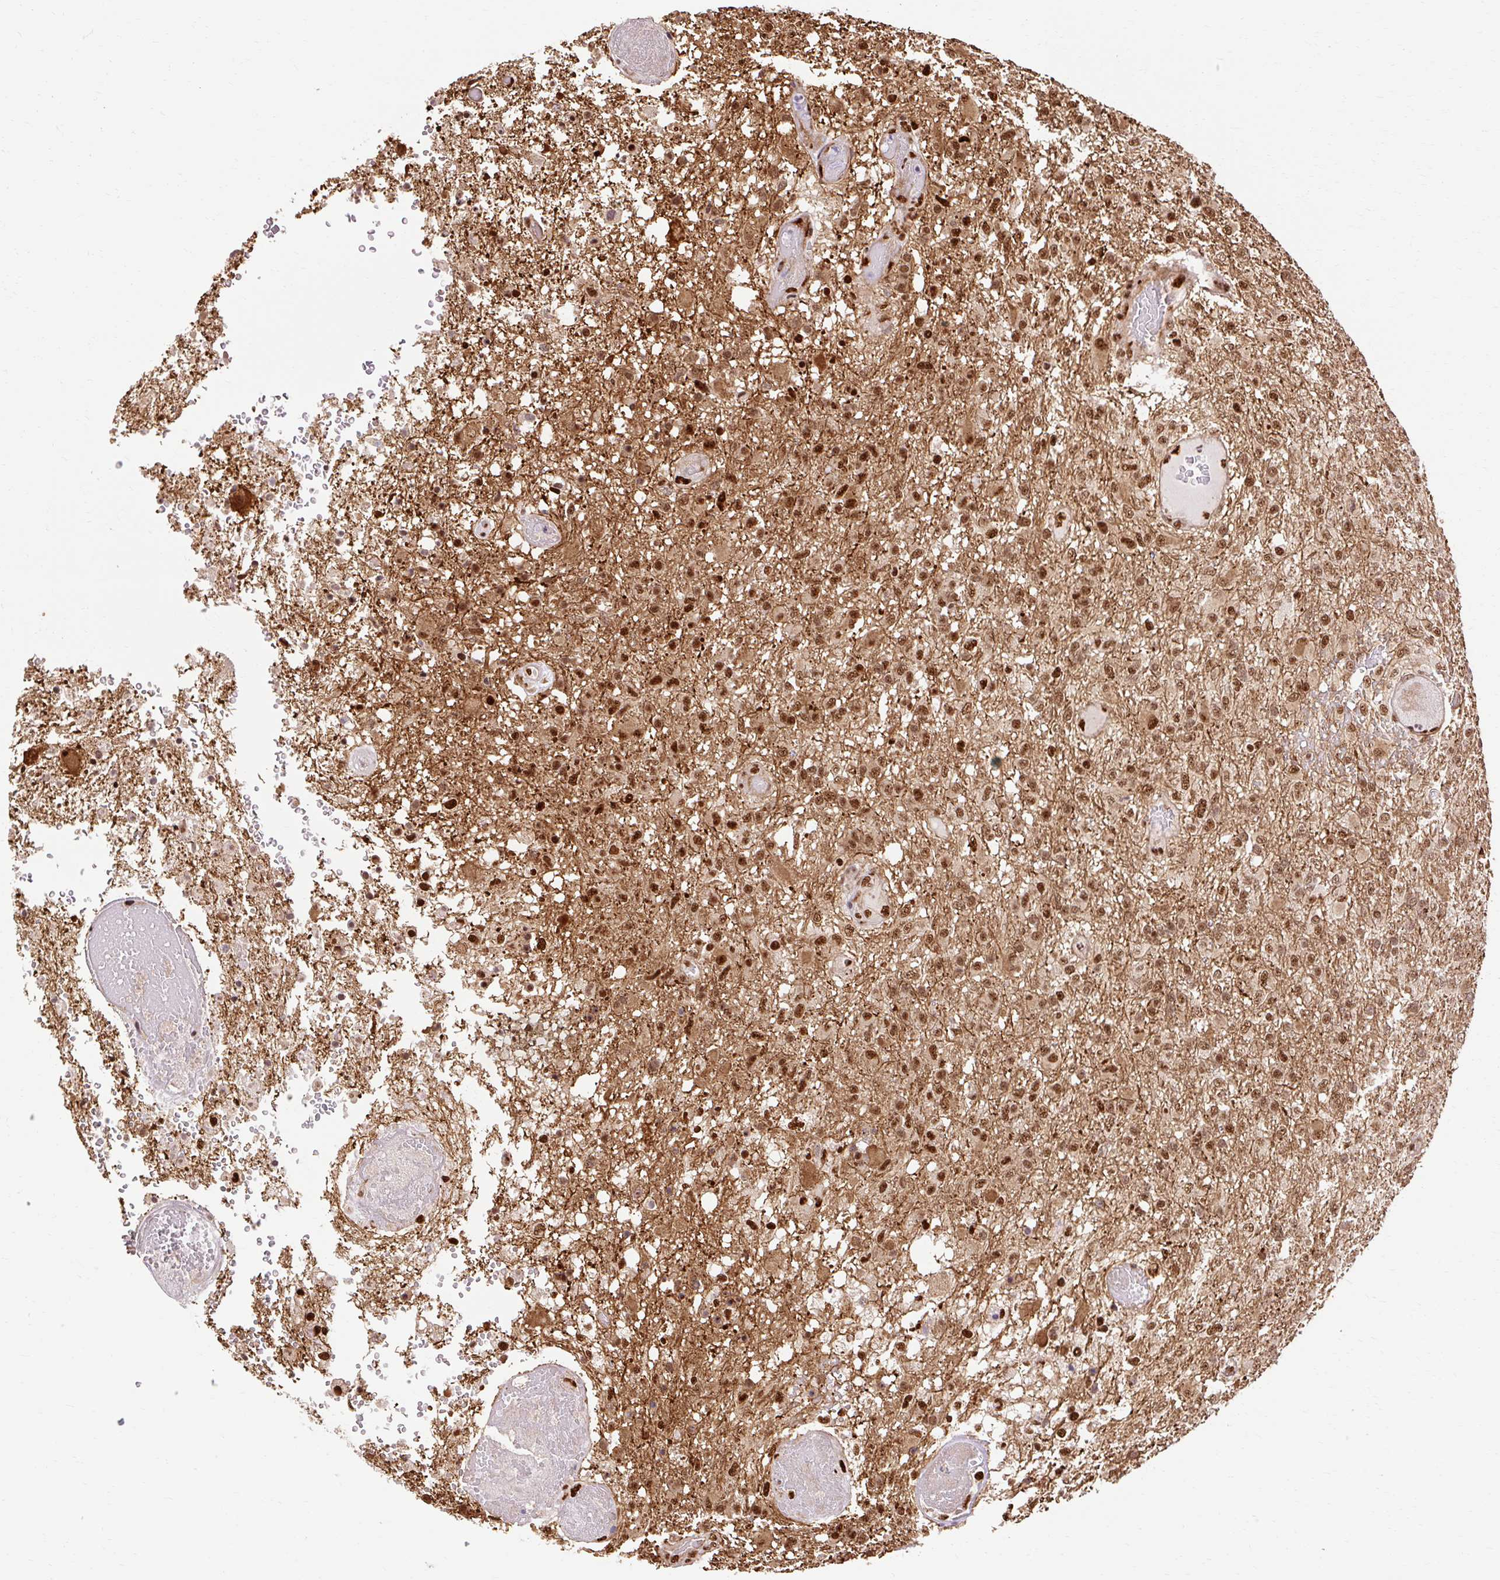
{"staining": {"intensity": "strong", "quantity": ">75%", "location": "nuclear"}, "tissue": "glioma", "cell_type": "Tumor cells", "image_type": "cancer", "snomed": [{"axis": "morphology", "description": "Glioma, malignant, High grade"}, {"axis": "topography", "description": "Brain"}], "caption": "Glioma stained for a protein displays strong nuclear positivity in tumor cells.", "gene": "MECOM", "patient": {"sex": "female", "age": 74}}